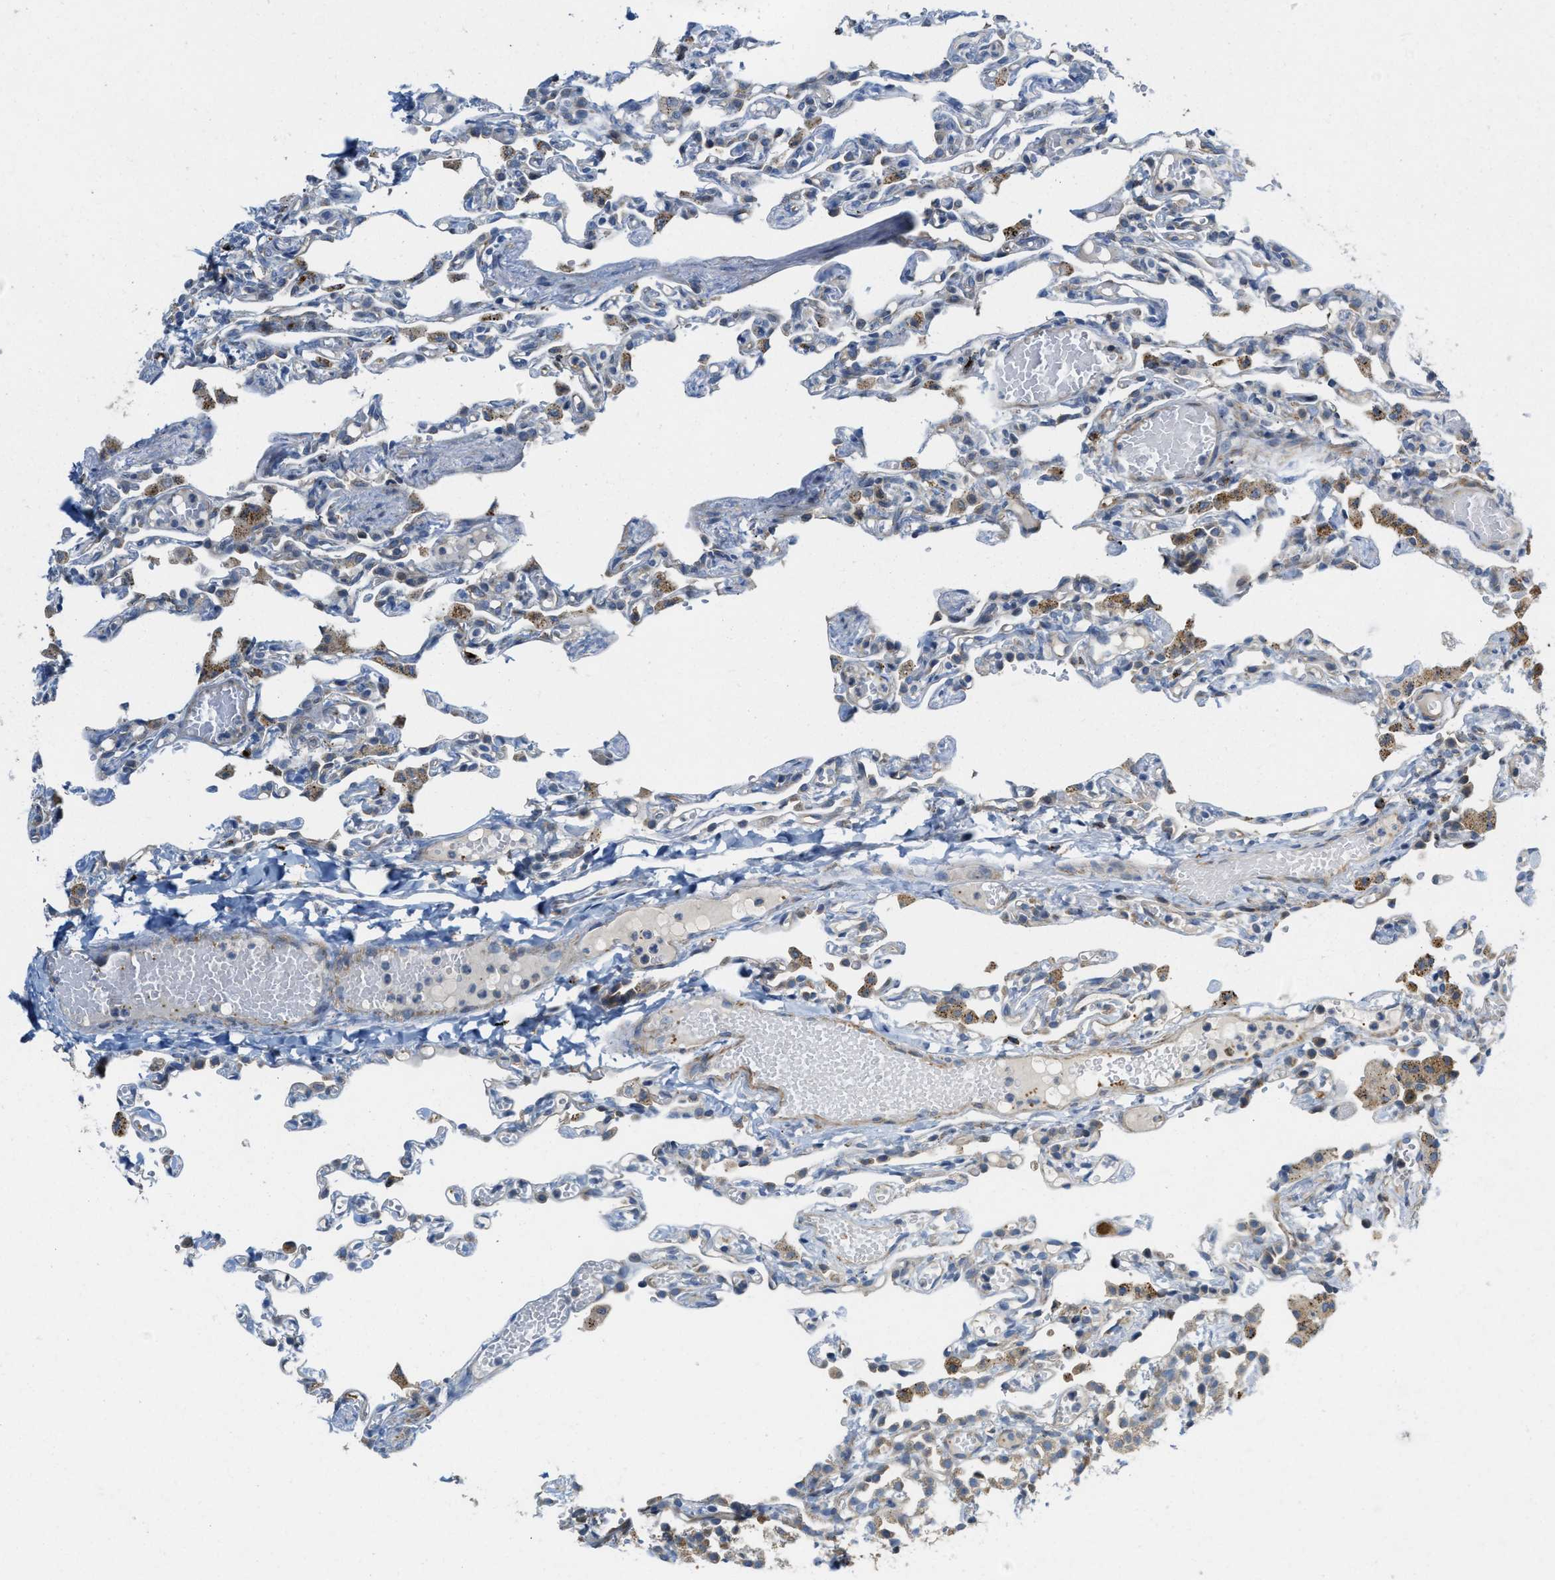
{"staining": {"intensity": "negative", "quantity": "none", "location": "none"}, "tissue": "lung", "cell_type": "Alveolar cells", "image_type": "normal", "snomed": [{"axis": "morphology", "description": "Normal tissue, NOS"}, {"axis": "topography", "description": "Lung"}], "caption": "DAB (3,3'-diaminobenzidine) immunohistochemical staining of benign human lung demonstrates no significant staining in alveolar cells.", "gene": "KLHDC10", "patient": {"sex": "male", "age": 21}}